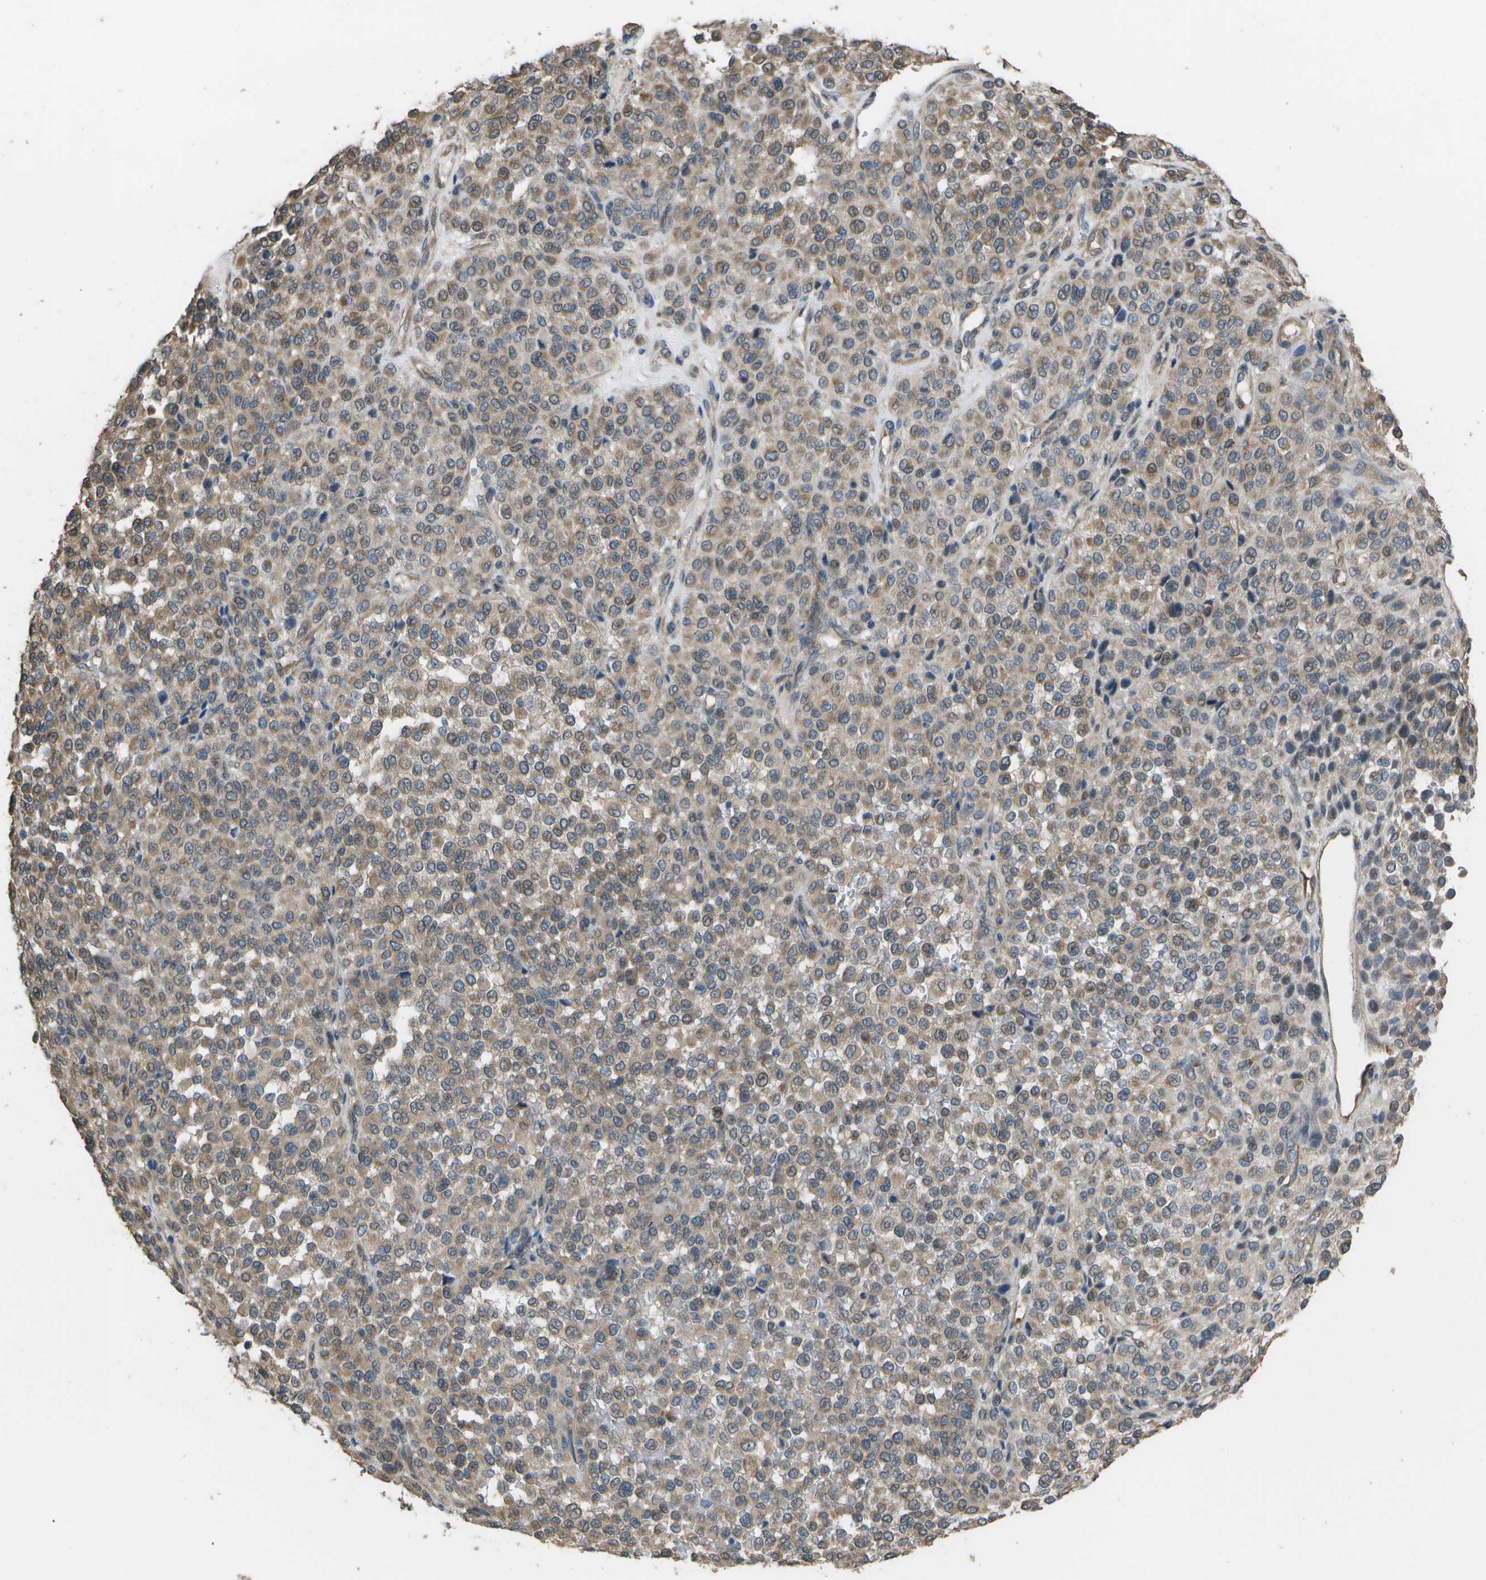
{"staining": {"intensity": "weak", "quantity": ">75%", "location": "cytoplasmic/membranous"}, "tissue": "melanoma", "cell_type": "Tumor cells", "image_type": "cancer", "snomed": [{"axis": "morphology", "description": "Malignant melanoma, Metastatic site"}, {"axis": "topography", "description": "Pancreas"}], "caption": "High-magnification brightfield microscopy of melanoma stained with DAB (3,3'-diaminobenzidine) (brown) and counterstained with hematoxylin (blue). tumor cells exhibit weak cytoplasmic/membranous positivity is identified in approximately>75% of cells.", "gene": "CLNS1A", "patient": {"sex": "female", "age": 30}}